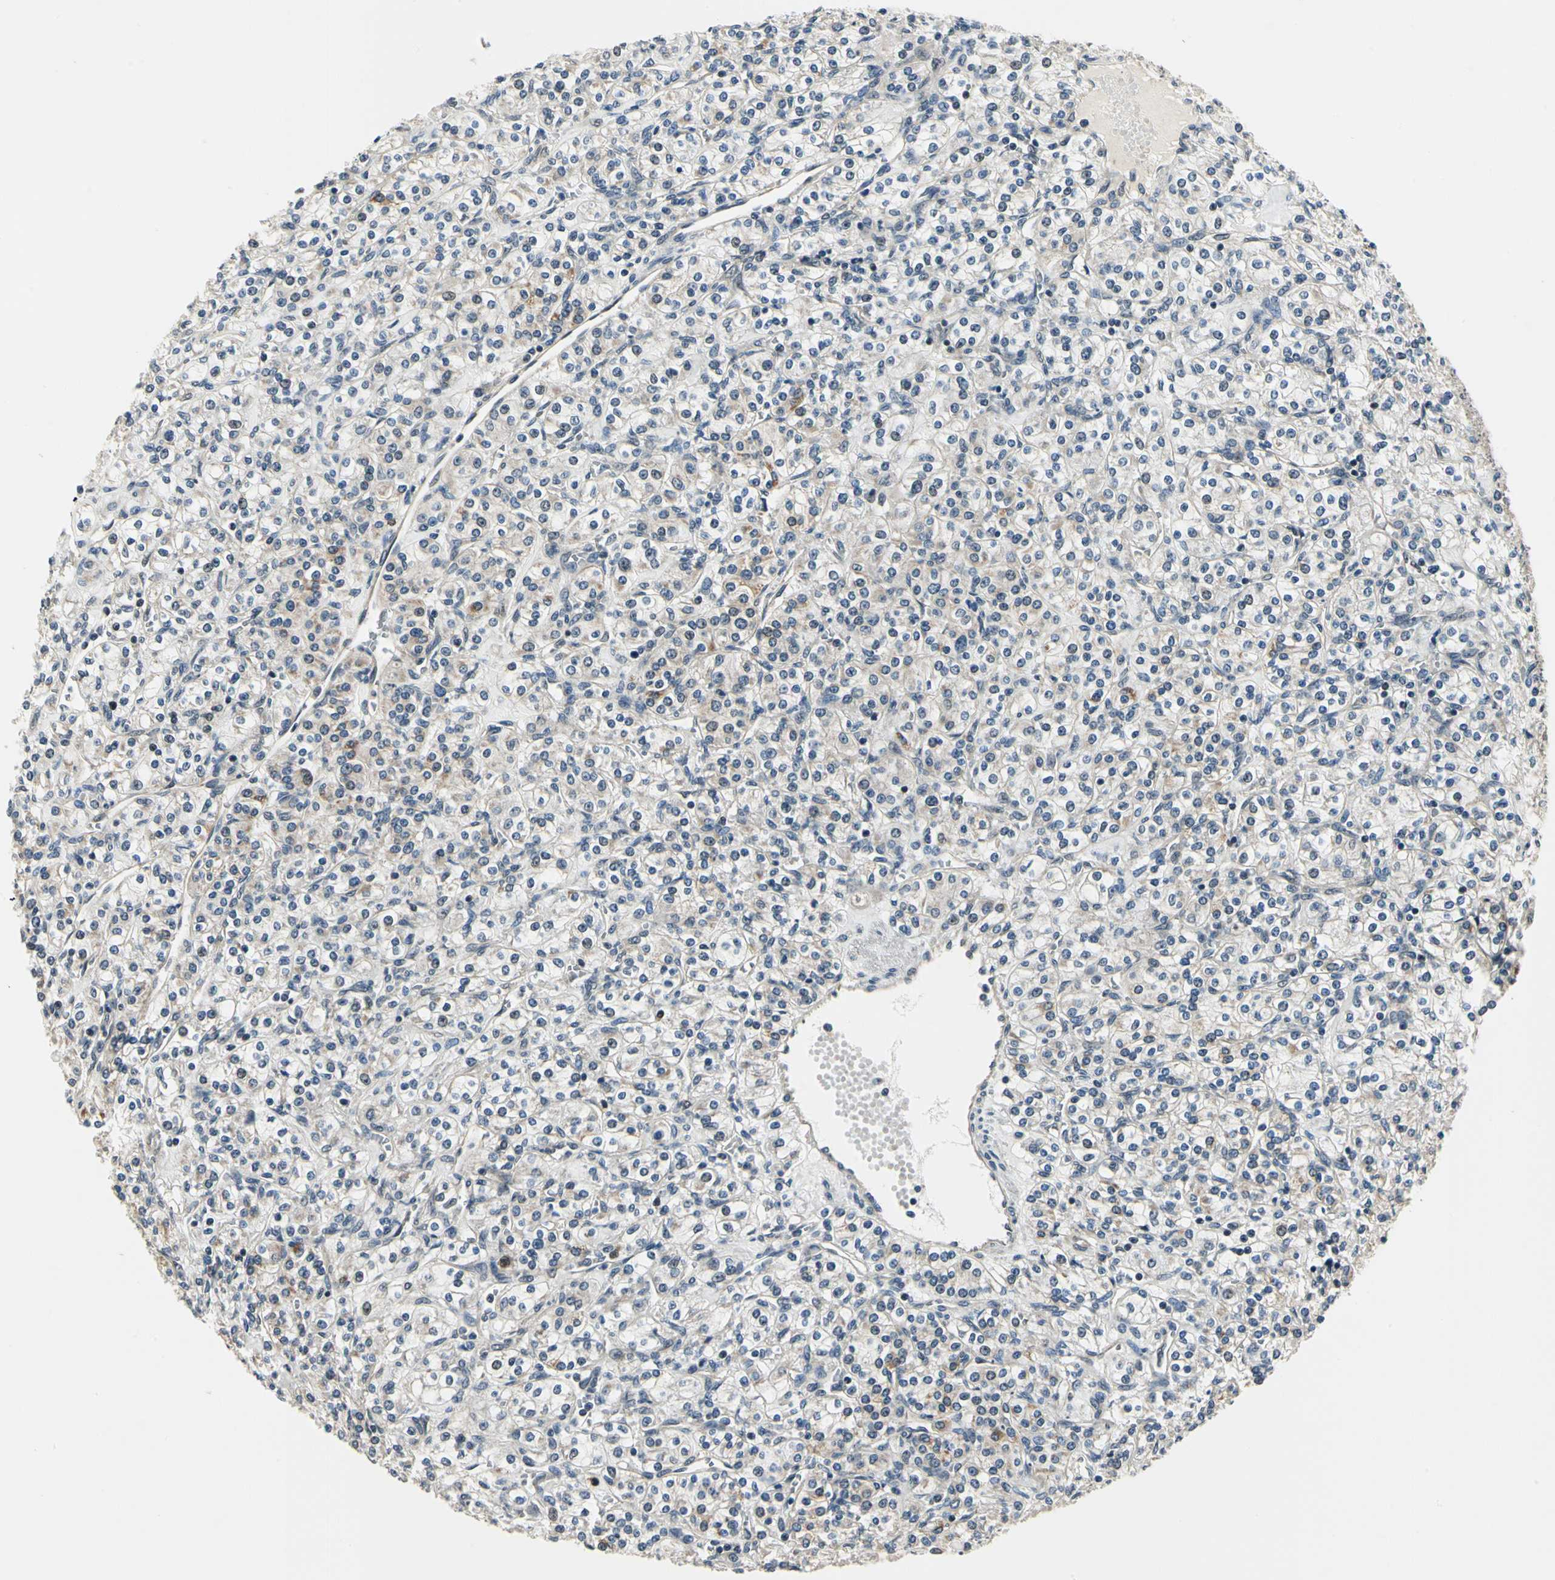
{"staining": {"intensity": "negative", "quantity": "none", "location": "none"}, "tissue": "renal cancer", "cell_type": "Tumor cells", "image_type": "cancer", "snomed": [{"axis": "morphology", "description": "Adenocarcinoma, NOS"}, {"axis": "topography", "description": "Kidney"}], "caption": "The IHC histopathology image has no significant positivity in tumor cells of renal adenocarcinoma tissue.", "gene": "PDK2", "patient": {"sex": "male", "age": 77}}